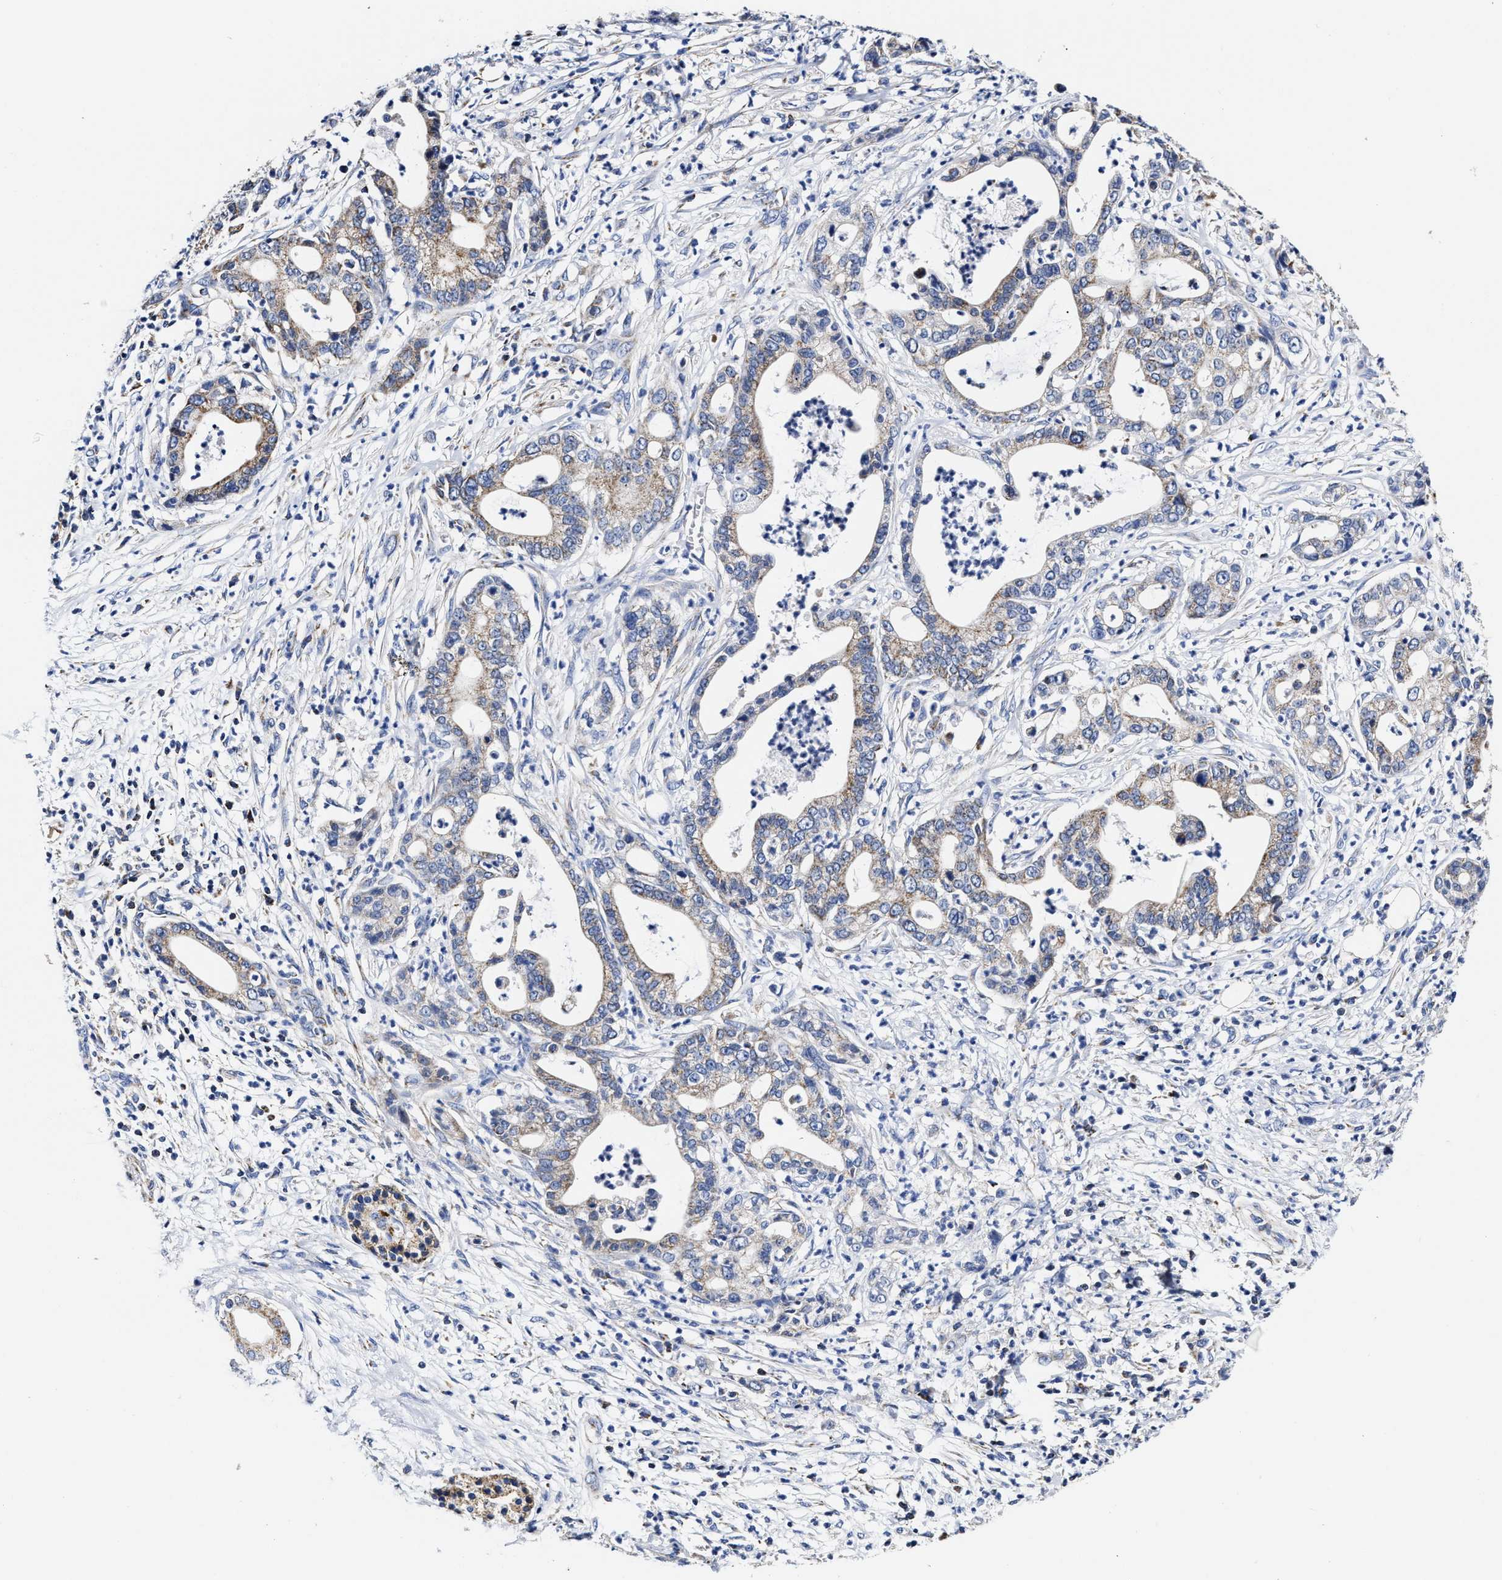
{"staining": {"intensity": "weak", "quantity": "25%-75%", "location": "cytoplasmic/membranous"}, "tissue": "pancreatic cancer", "cell_type": "Tumor cells", "image_type": "cancer", "snomed": [{"axis": "morphology", "description": "Adenocarcinoma, NOS"}, {"axis": "topography", "description": "Pancreas"}], "caption": "Protein expression analysis of pancreatic cancer reveals weak cytoplasmic/membranous expression in about 25%-75% of tumor cells. The protein of interest is shown in brown color, while the nuclei are stained blue.", "gene": "HINT2", "patient": {"sex": "male", "age": 69}}